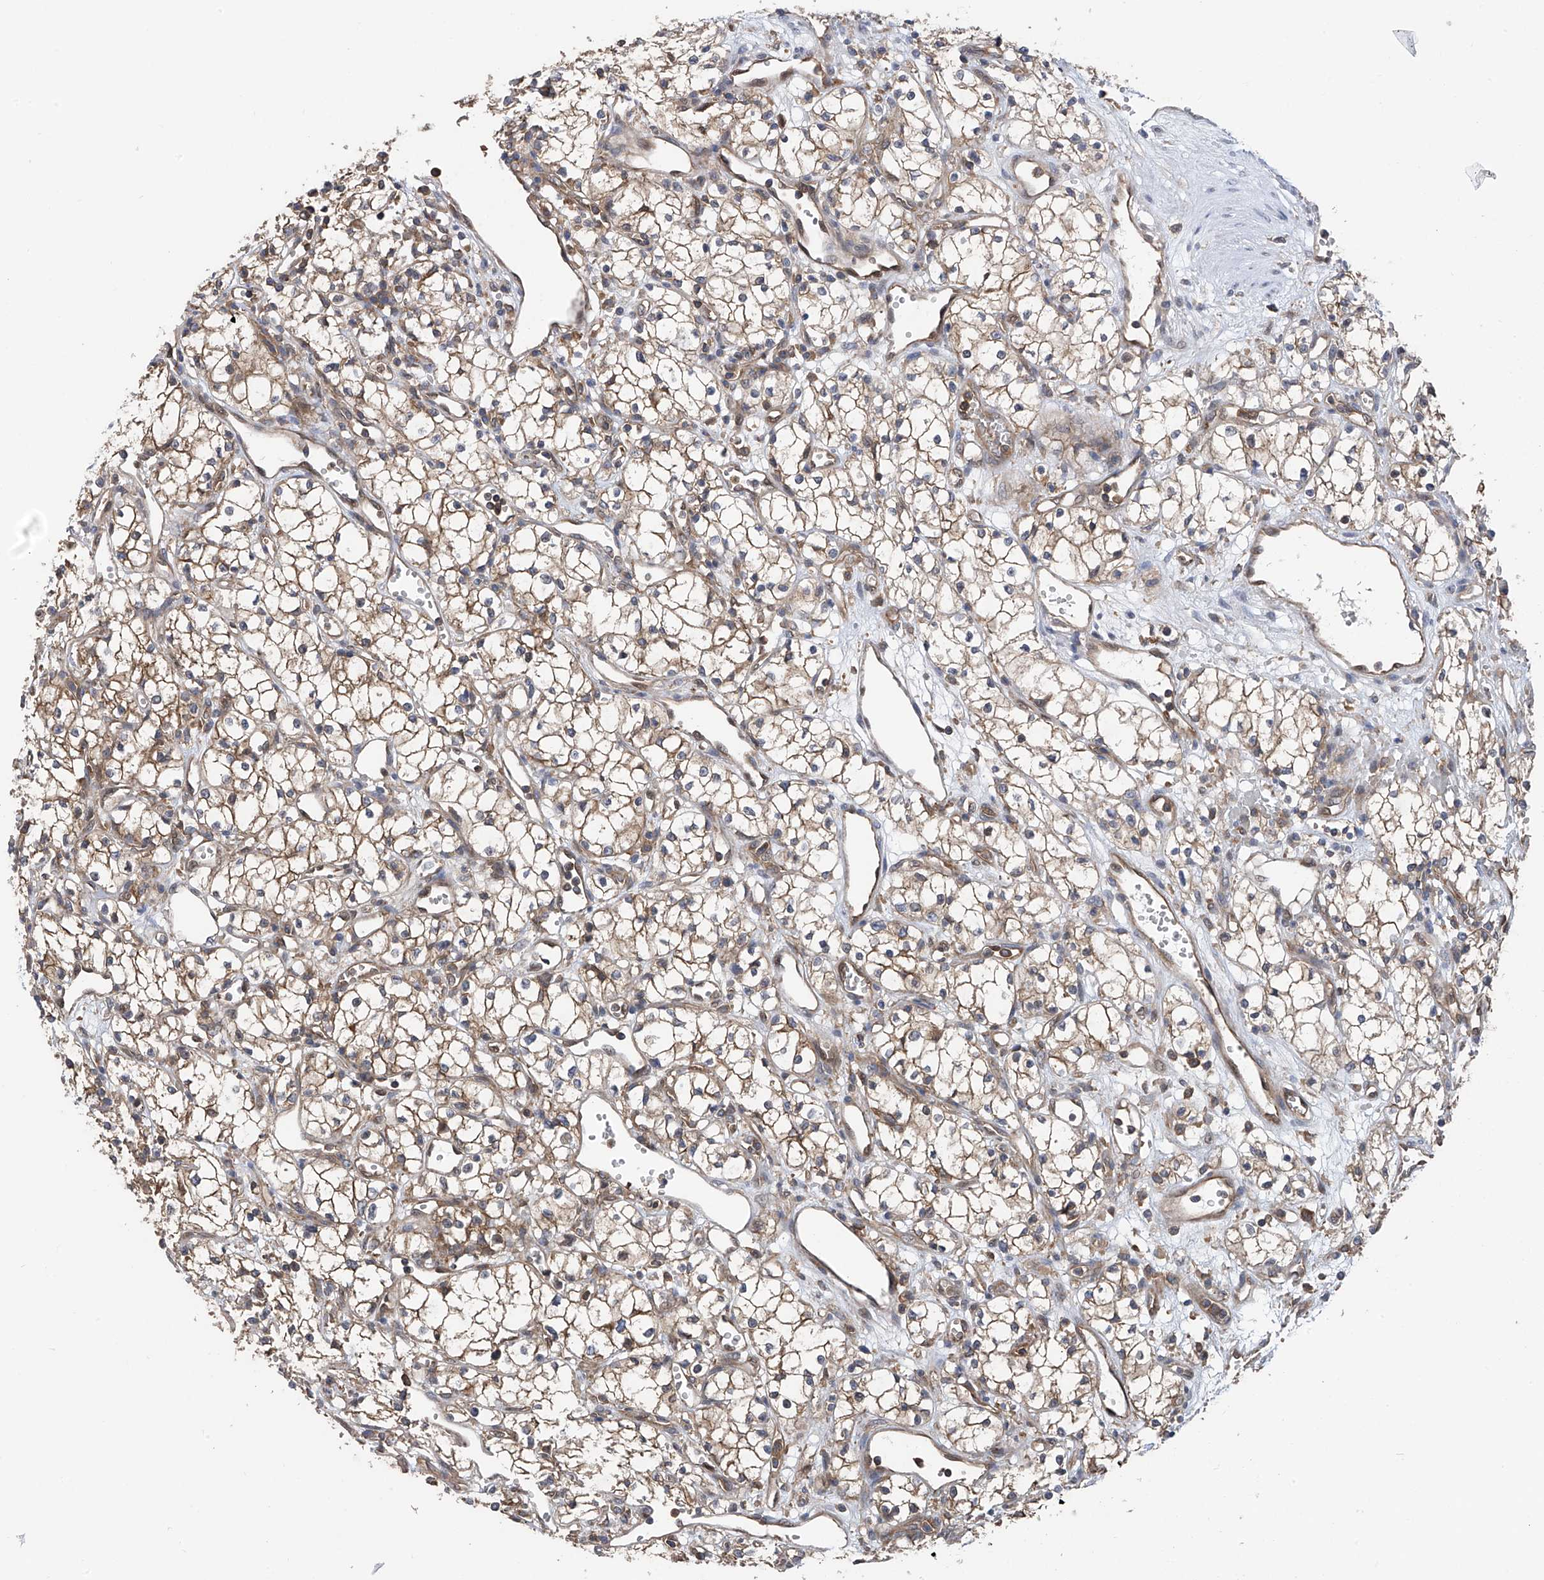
{"staining": {"intensity": "moderate", "quantity": ">75%", "location": "cytoplasmic/membranous"}, "tissue": "renal cancer", "cell_type": "Tumor cells", "image_type": "cancer", "snomed": [{"axis": "morphology", "description": "Adenocarcinoma, NOS"}, {"axis": "topography", "description": "Kidney"}], "caption": "Protein staining reveals moderate cytoplasmic/membranous positivity in about >75% of tumor cells in adenocarcinoma (renal).", "gene": "CHPF", "patient": {"sex": "male", "age": 59}}